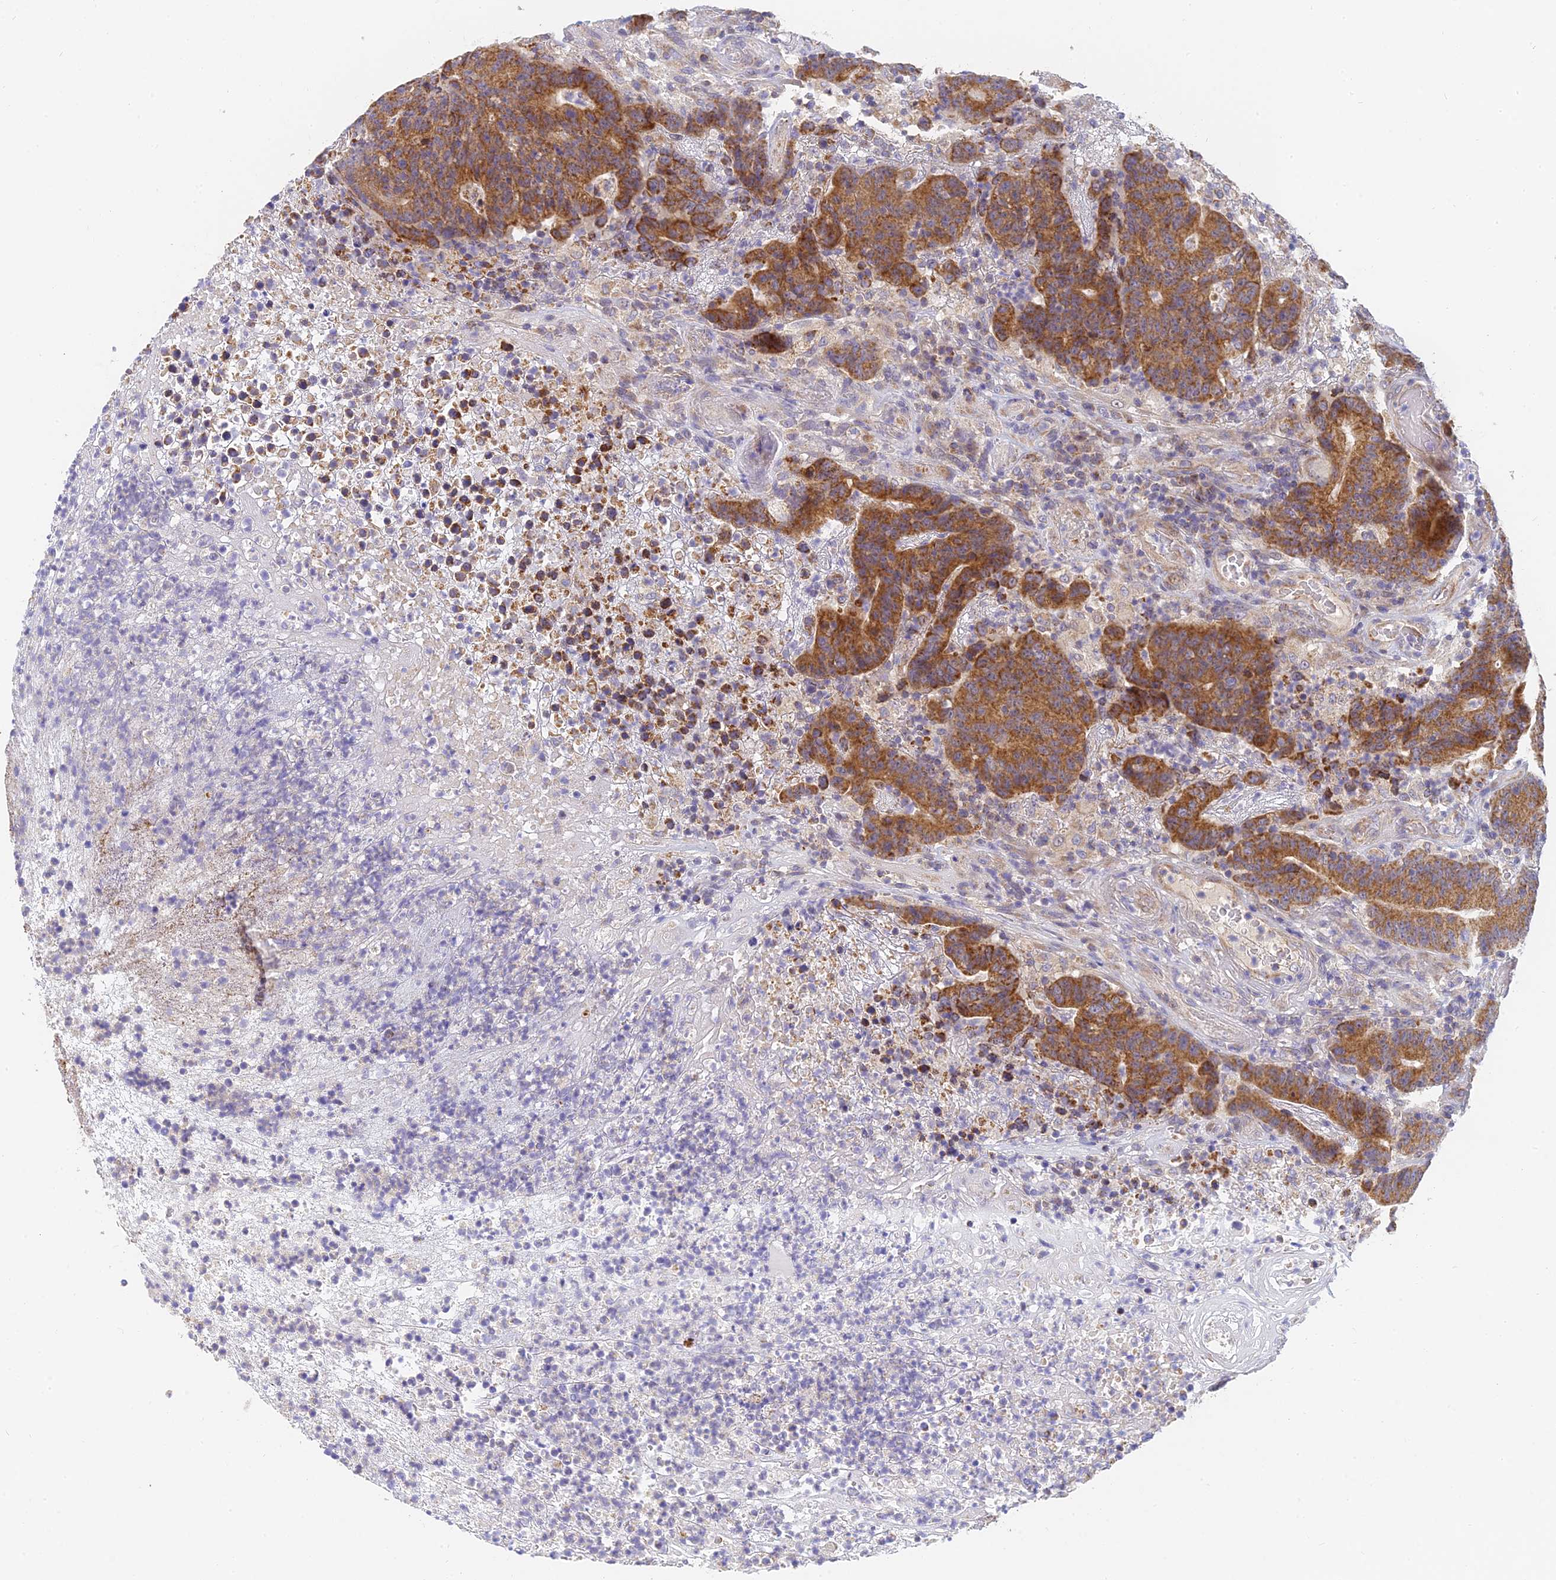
{"staining": {"intensity": "moderate", "quantity": ">75%", "location": "cytoplasmic/membranous"}, "tissue": "colorectal cancer", "cell_type": "Tumor cells", "image_type": "cancer", "snomed": [{"axis": "morphology", "description": "Normal tissue, NOS"}, {"axis": "morphology", "description": "Adenocarcinoma, NOS"}, {"axis": "topography", "description": "Colon"}], "caption": "A brown stain highlights moderate cytoplasmic/membranous positivity of a protein in colorectal adenocarcinoma tumor cells.", "gene": "MRPL15", "patient": {"sex": "female", "age": 75}}